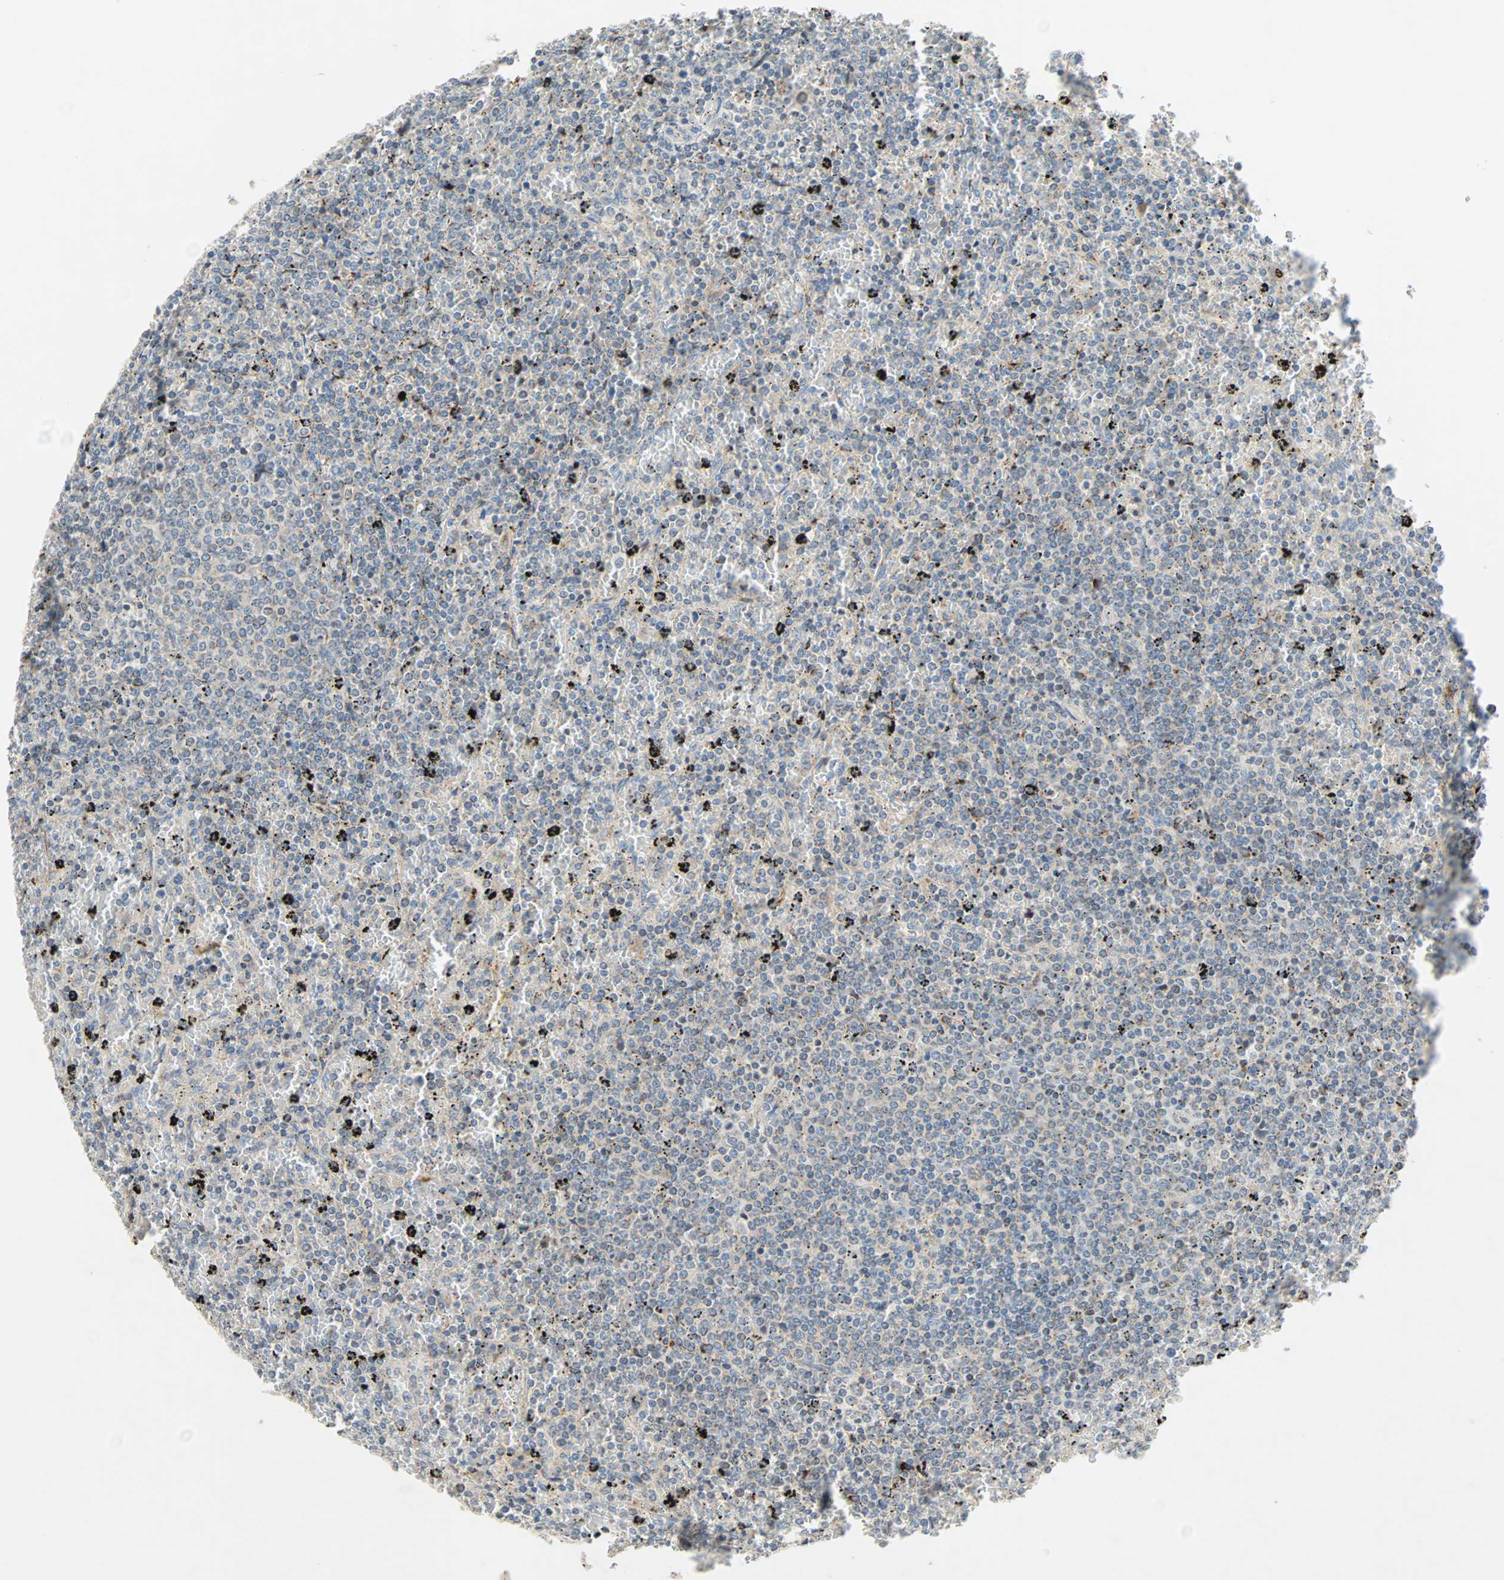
{"staining": {"intensity": "weak", "quantity": "25%-75%", "location": "cytoplasmic/membranous"}, "tissue": "lymphoma", "cell_type": "Tumor cells", "image_type": "cancer", "snomed": [{"axis": "morphology", "description": "Malignant lymphoma, non-Hodgkin's type, Low grade"}, {"axis": "topography", "description": "Spleen"}], "caption": "An IHC histopathology image of neoplastic tissue is shown. Protein staining in brown labels weak cytoplasmic/membranous positivity in lymphoma within tumor cells.", "gene": "XYLT1", "patient": {"sex": "female", "age": 77}}